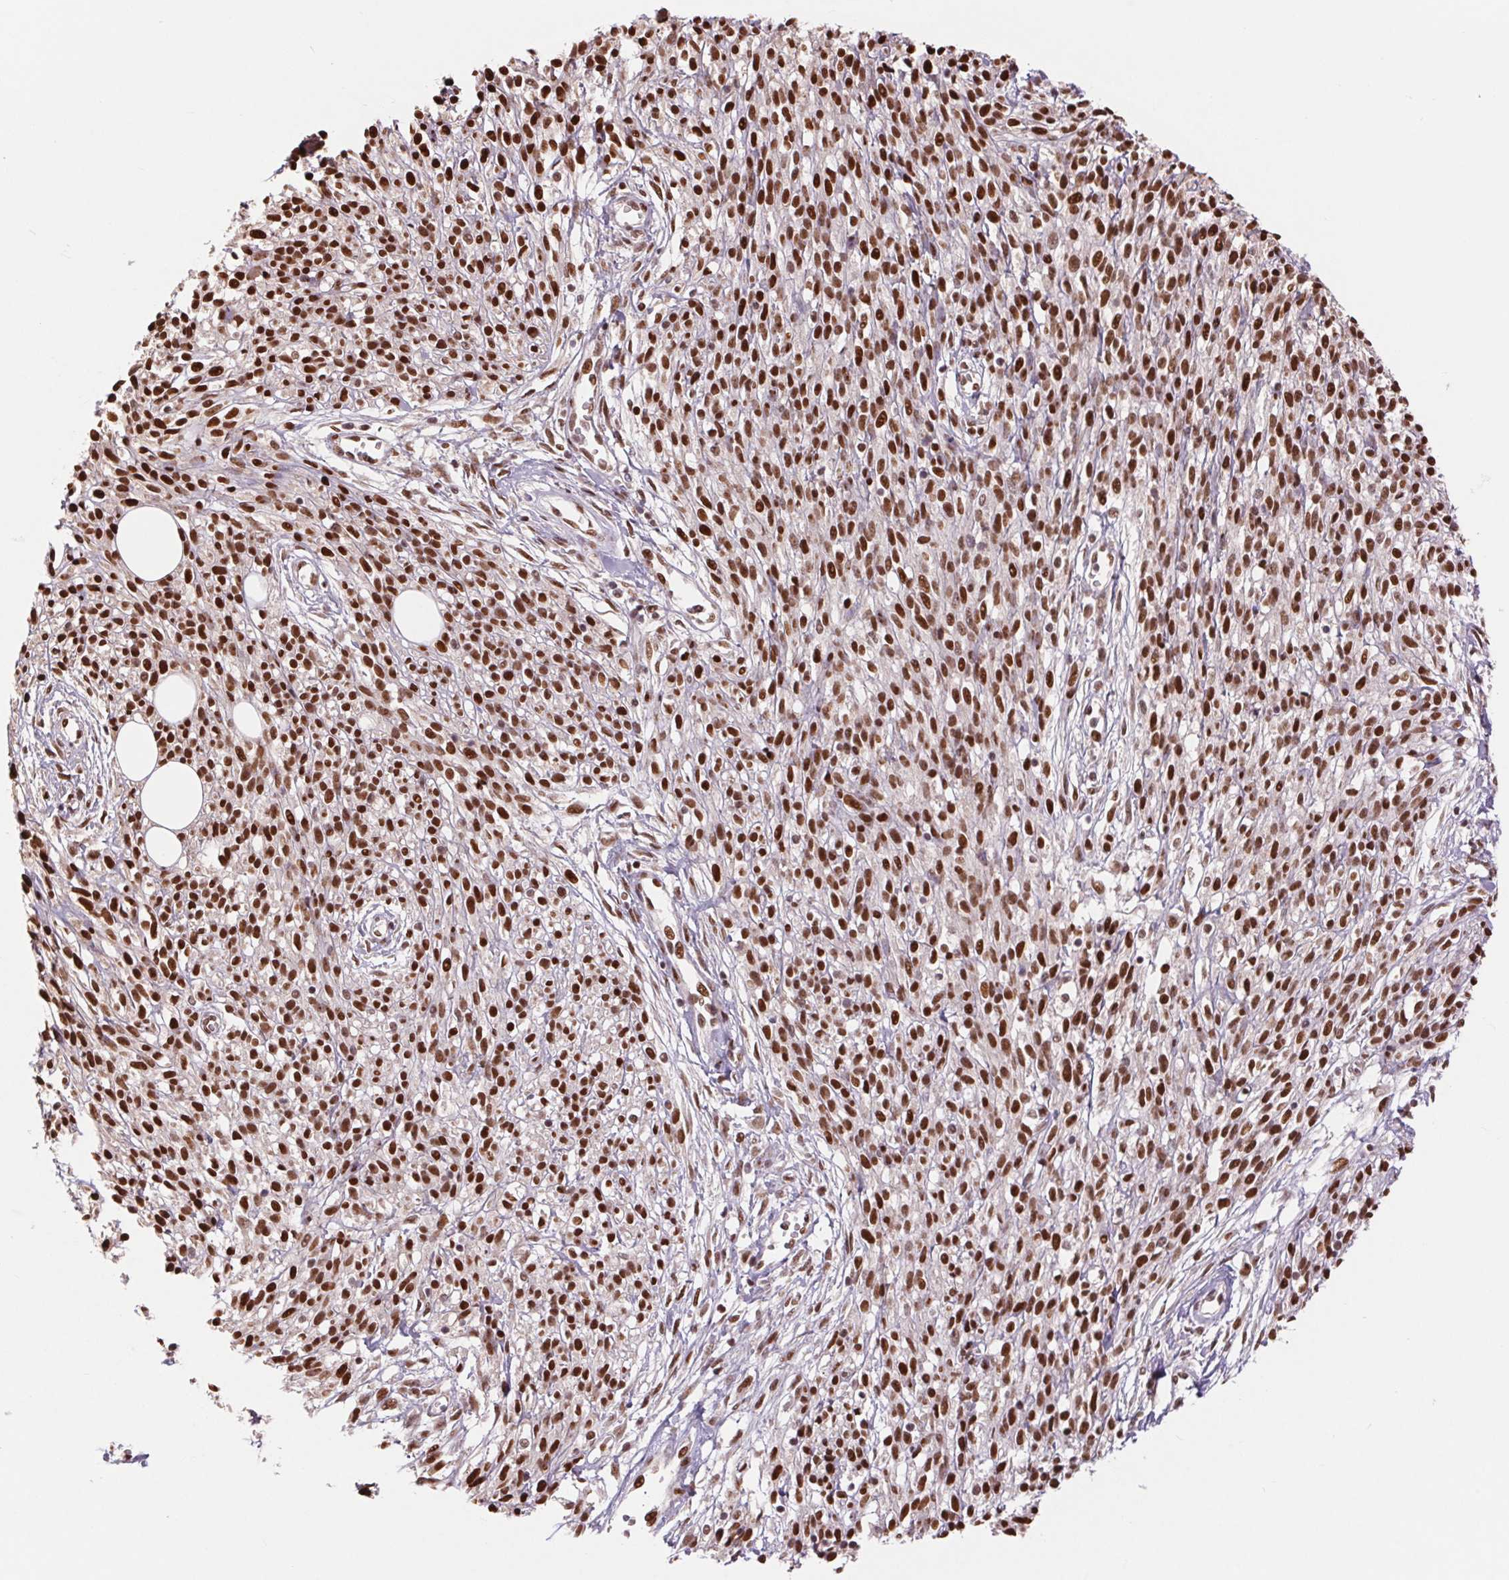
{"staining": {"intensity": "strong", "quantity": ">75%", "location": "nuclear"}, "tissue": "melanoma", "cell_type": "Tumor cells", "image_type": "cancer", "snomed": [{"axis": "morphology", "description": "Malignant melanoma, NOS"}, {"axis": "topography", "description": "Skin"}, {"axis": "topography", "description": "Skin of trunk"}], "caption": "Strong nuclear positivity for a protein is seen in about >75% of tumor cells of malignant melanoma using immunohistochemistry.", "gene": "RAD23A", "patient": {"sex": "male", "age": 74}}